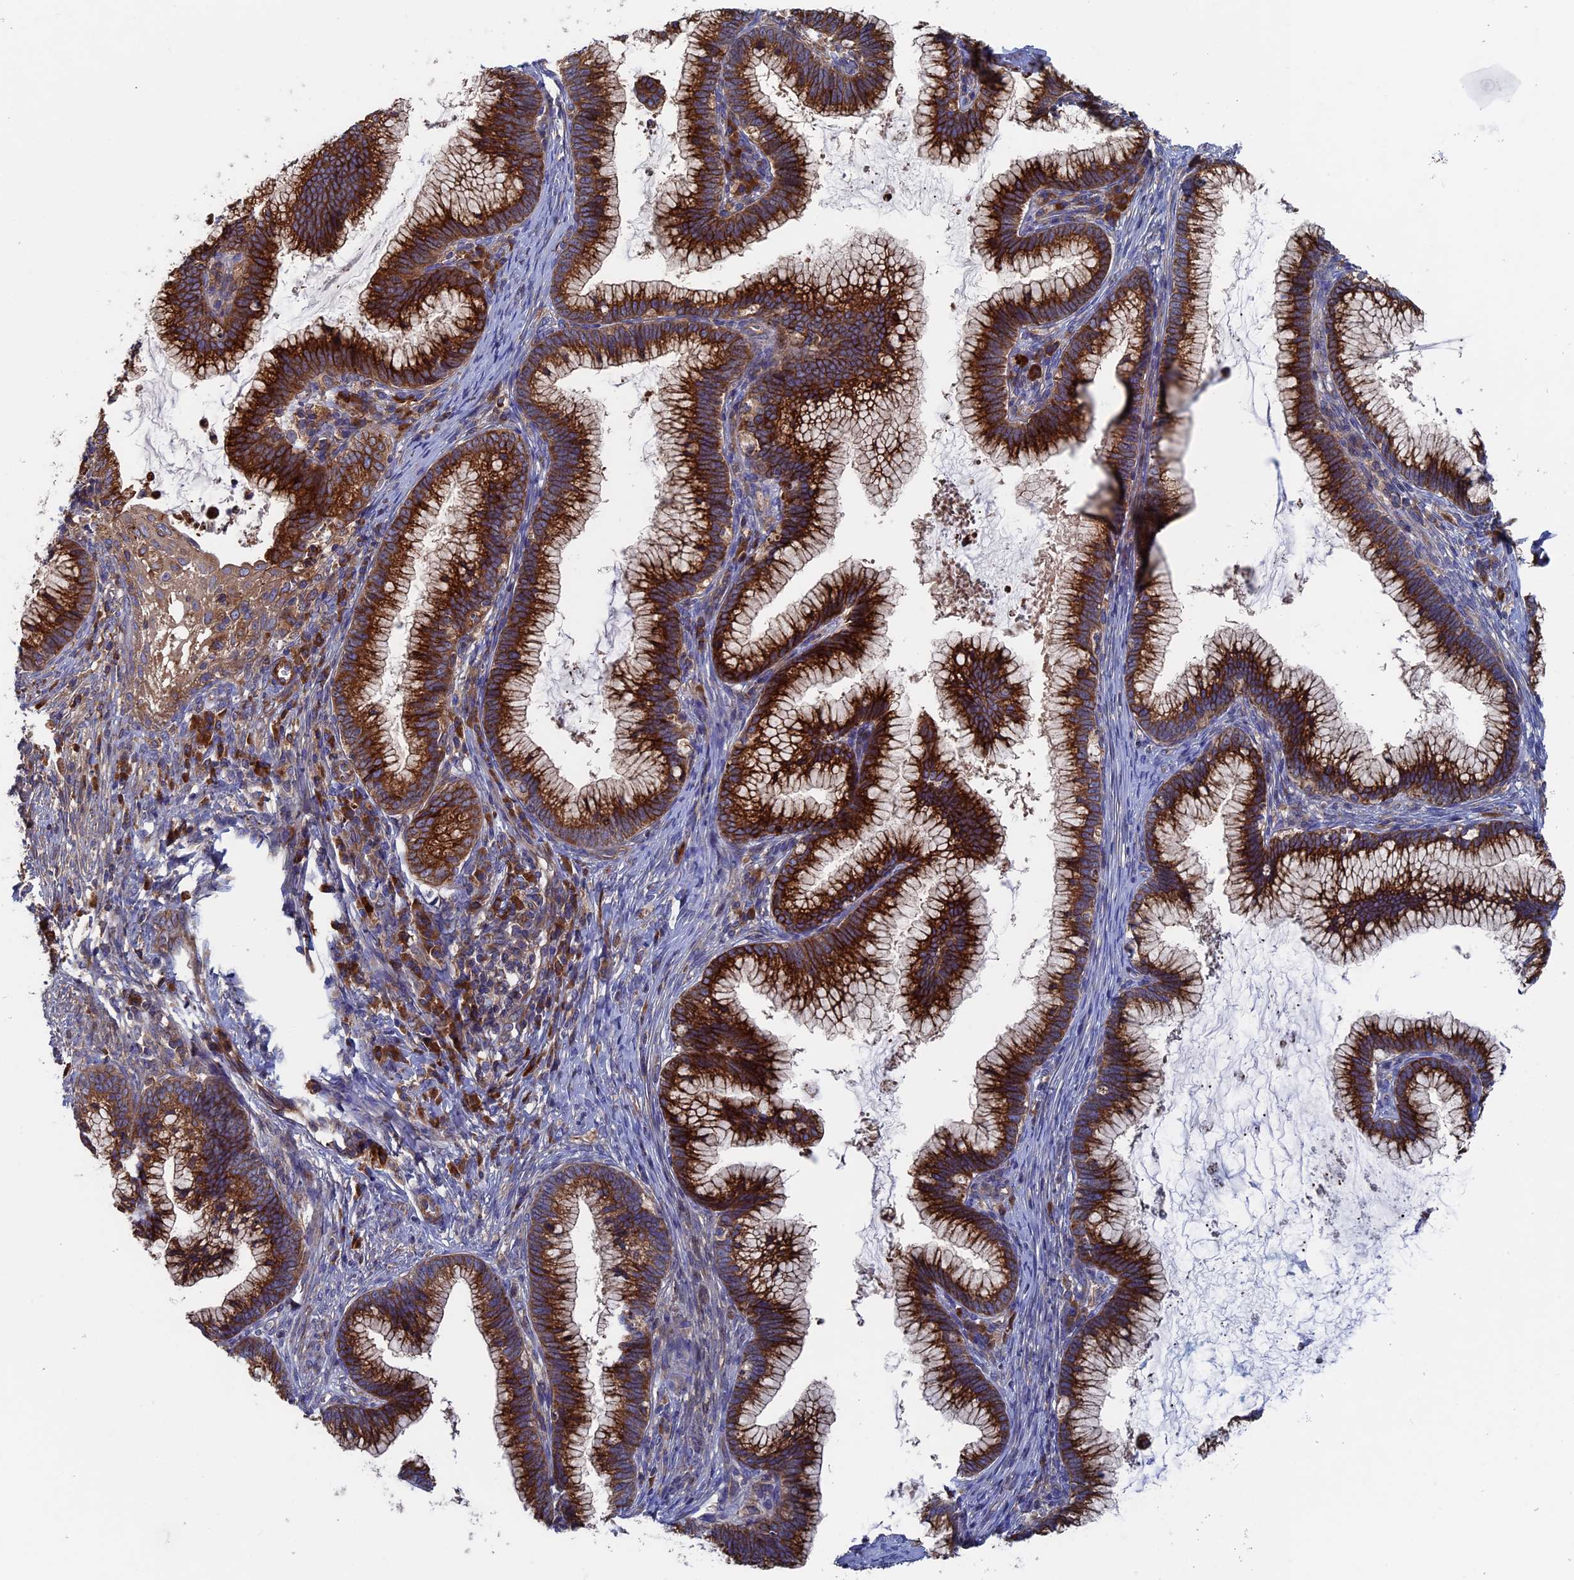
{"staining": {"intensity": "strong", "quantity": ">75%", "location": "cytoplasmic/membranous"}, "tissue": "cervical cancer", "cell_type": "Tumor cells", "image_type": "cancer", "snomed": [{"axis": "morphology", "description": "Adenocarcinoma, NOS"}, {"axis": "topography", "description": "Cervix"}], "caption": "There is high levels of strong cytoplasmic/membranous positivity in tumor cells of cervical cancer (adenocarcinoma), as demonstrated by immunohistochemical staining (brown color).", "gene": "DNAJC3", "patient": {"sex": "female", "age": 36}}